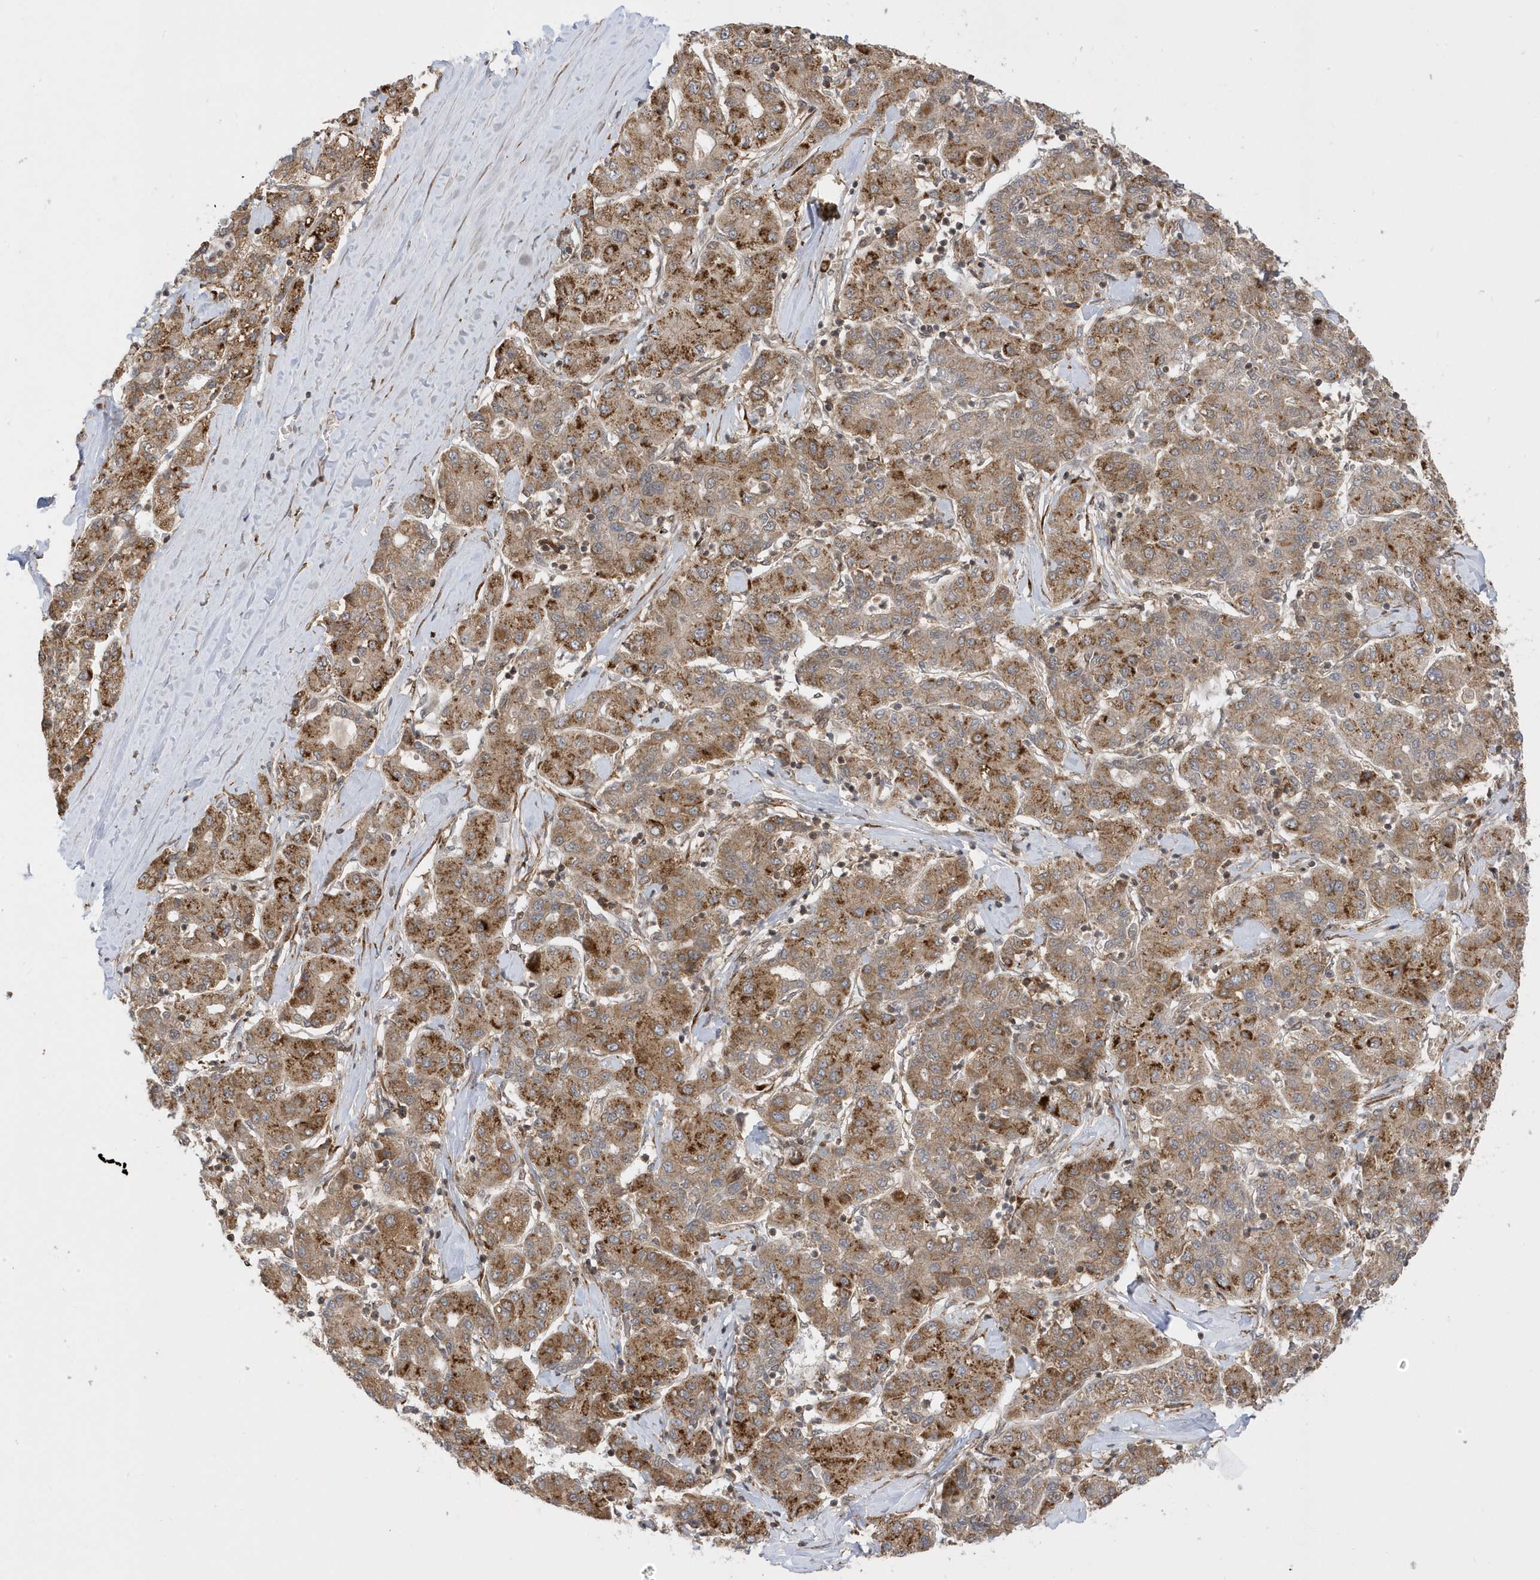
{"staining": {"intensity": "moderate", "quantity": ">75%", "location": "cytoplasmic/membranous"}, "tissue": "liver cancer", "cell_type": "Tumor cells", "image_type": "cancer", "snomed": [{"axis": "morphology", "description": "Carcinoma, Hepatocellular, NOS"}, {"axis": "topography", "description": "Liver"}], "caption": "This image reveals hepatocellular carcinoma (liver) stained with IHC to label a protein in brown. The cytoplasmic/membranous of tumor cells show moderate positivity for the protein. Nuclei are counter-stained blue.", "gene": "METTL21A", "patient": {"sex": "male", "age": 65}}